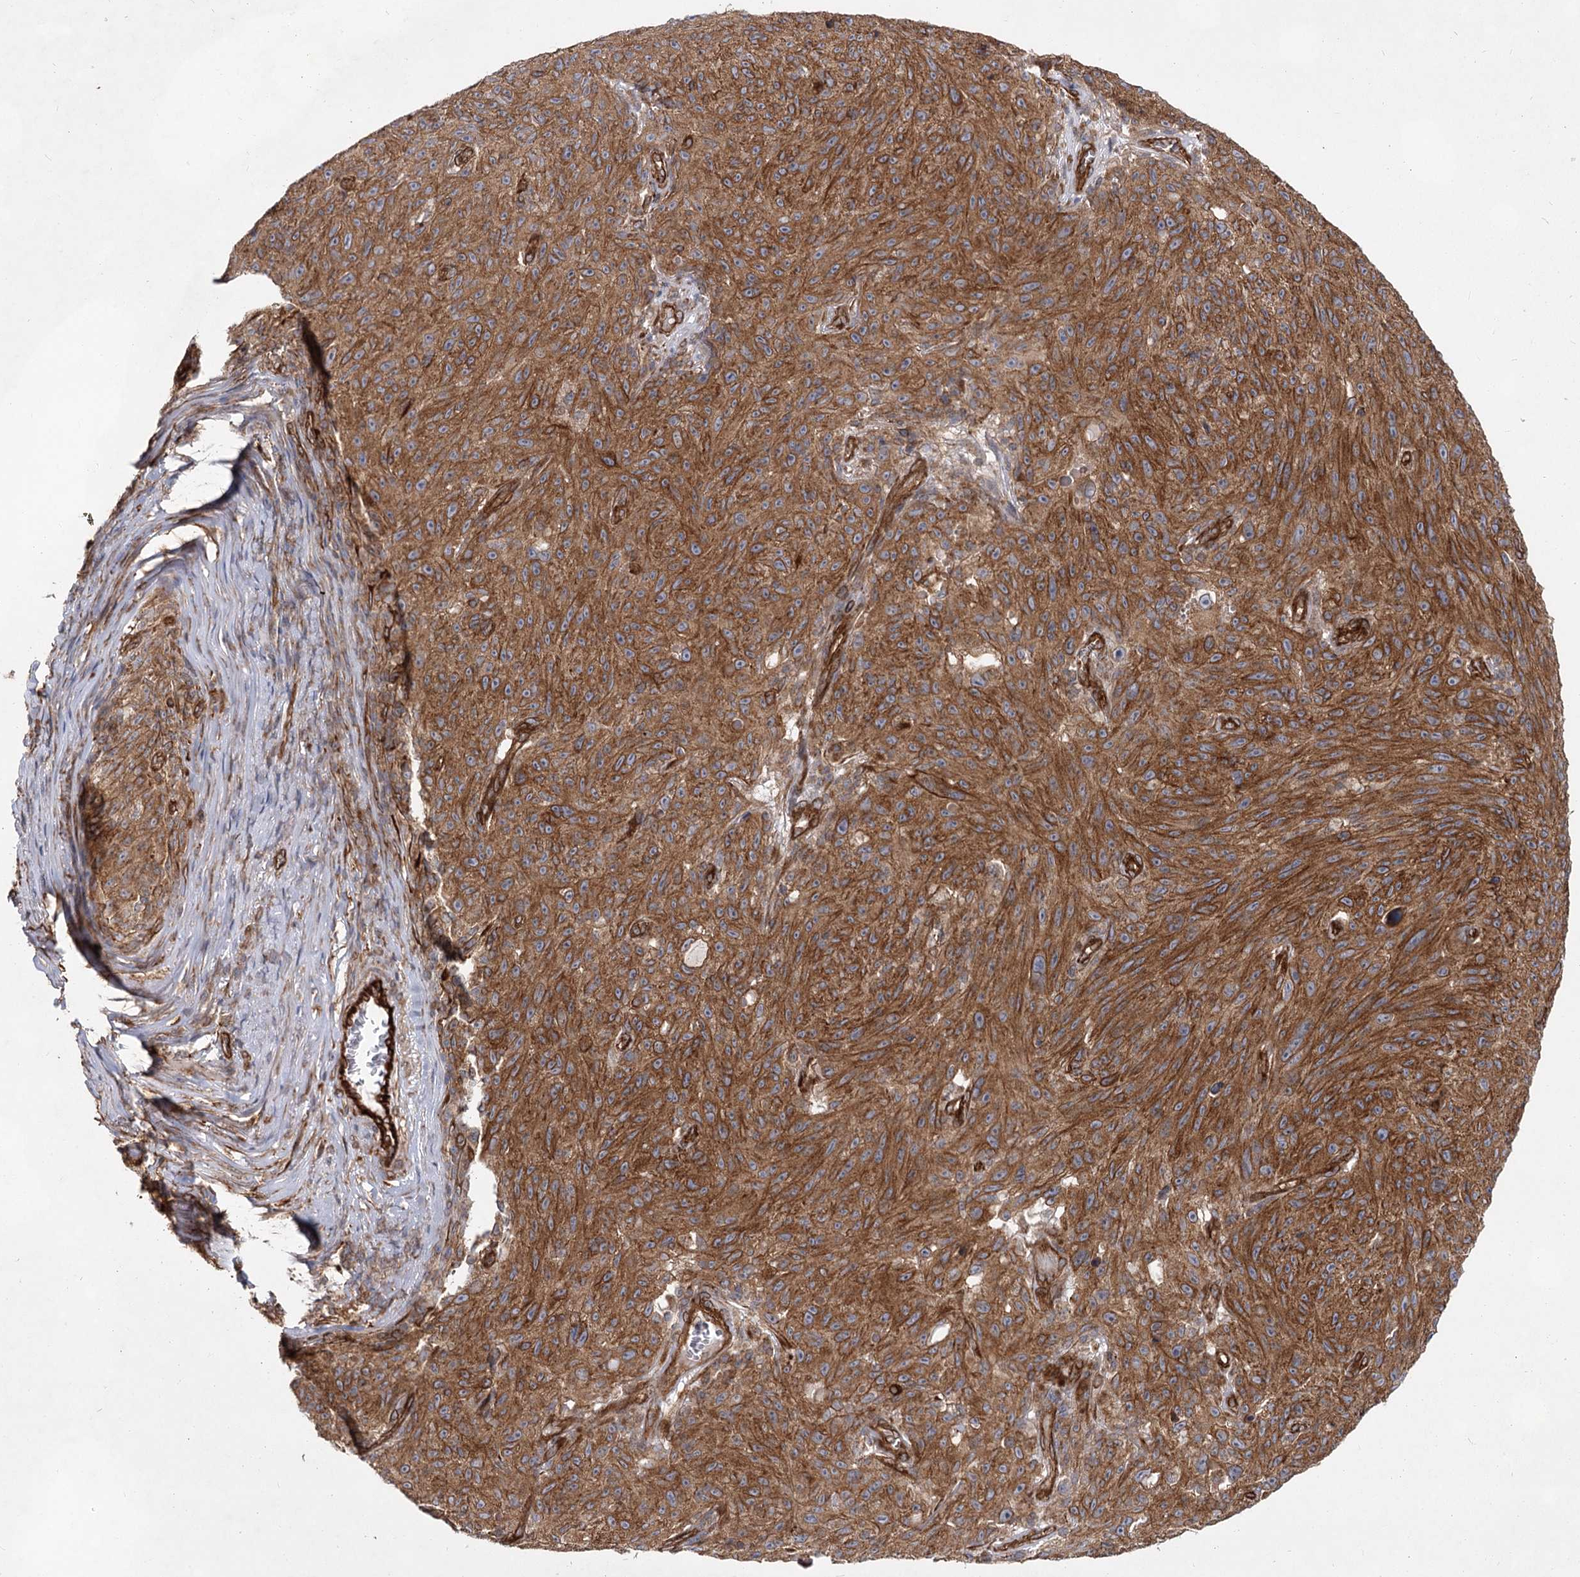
{"staining": {"intensity": "strong", "quantity": ">75%", "location": "cytoplasmic/membranous"}, "tissue": "melanoma", "cell_type": "Tumor cells", "image_type": "cancer", "snomed": [{"axis": "morphology", "description": "Malignant melanoma, NOS"}, {"axis": "topography", "description": "Skin"}], "caption": "Tumor cells demonstrate strong cytoplasmic/membranous expression in about >75% of cells in melanoma. (Brightfield microscopy of DAB IHC at high magnification).", "gene": "IQSEC1", "patient": {"sex": "female", "age": 82}}